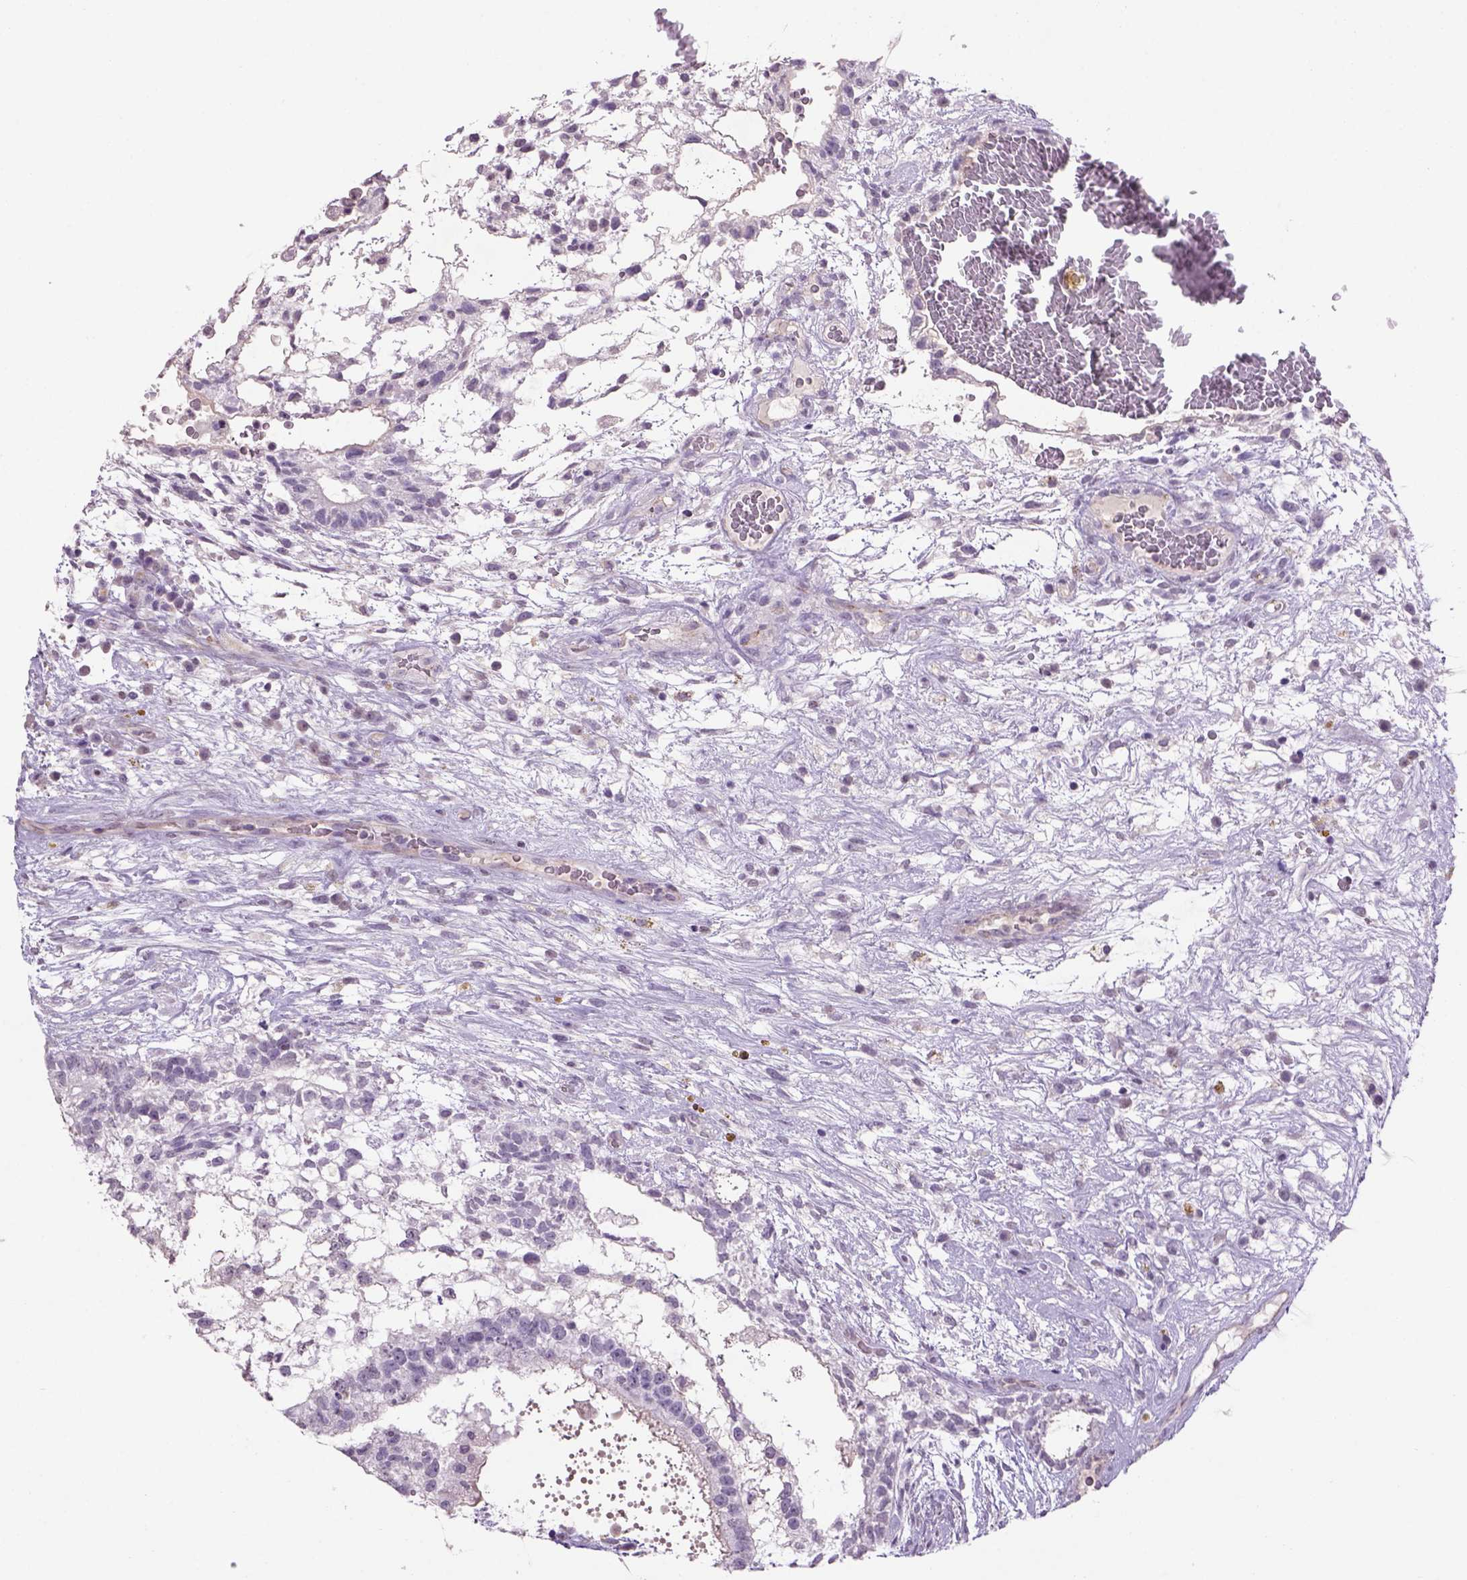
{"staining": {"intensity": "negative", "quantity": "none", "location": "none"}, "tissue": "testis cancer", "cell_type": "Tumor cells", "image_type": "cancer", "snomed": [{"axis": "morphology", "description": "Normal tissue, NOS"}, {"axis": "morphology", "description": "Carcinoma, Embryonal, NOS"}, {"axis": "topography", "description": "Testis"}], "caption": "Immunohistochemistry (IHC) photomicrograph of testis cancer (embryonal carcinoma) stained for a protein (brown), which reveals no positivity in tumor cells.", "gene": "PRRT1", "patient": {"sex": "male", "age": 32}}